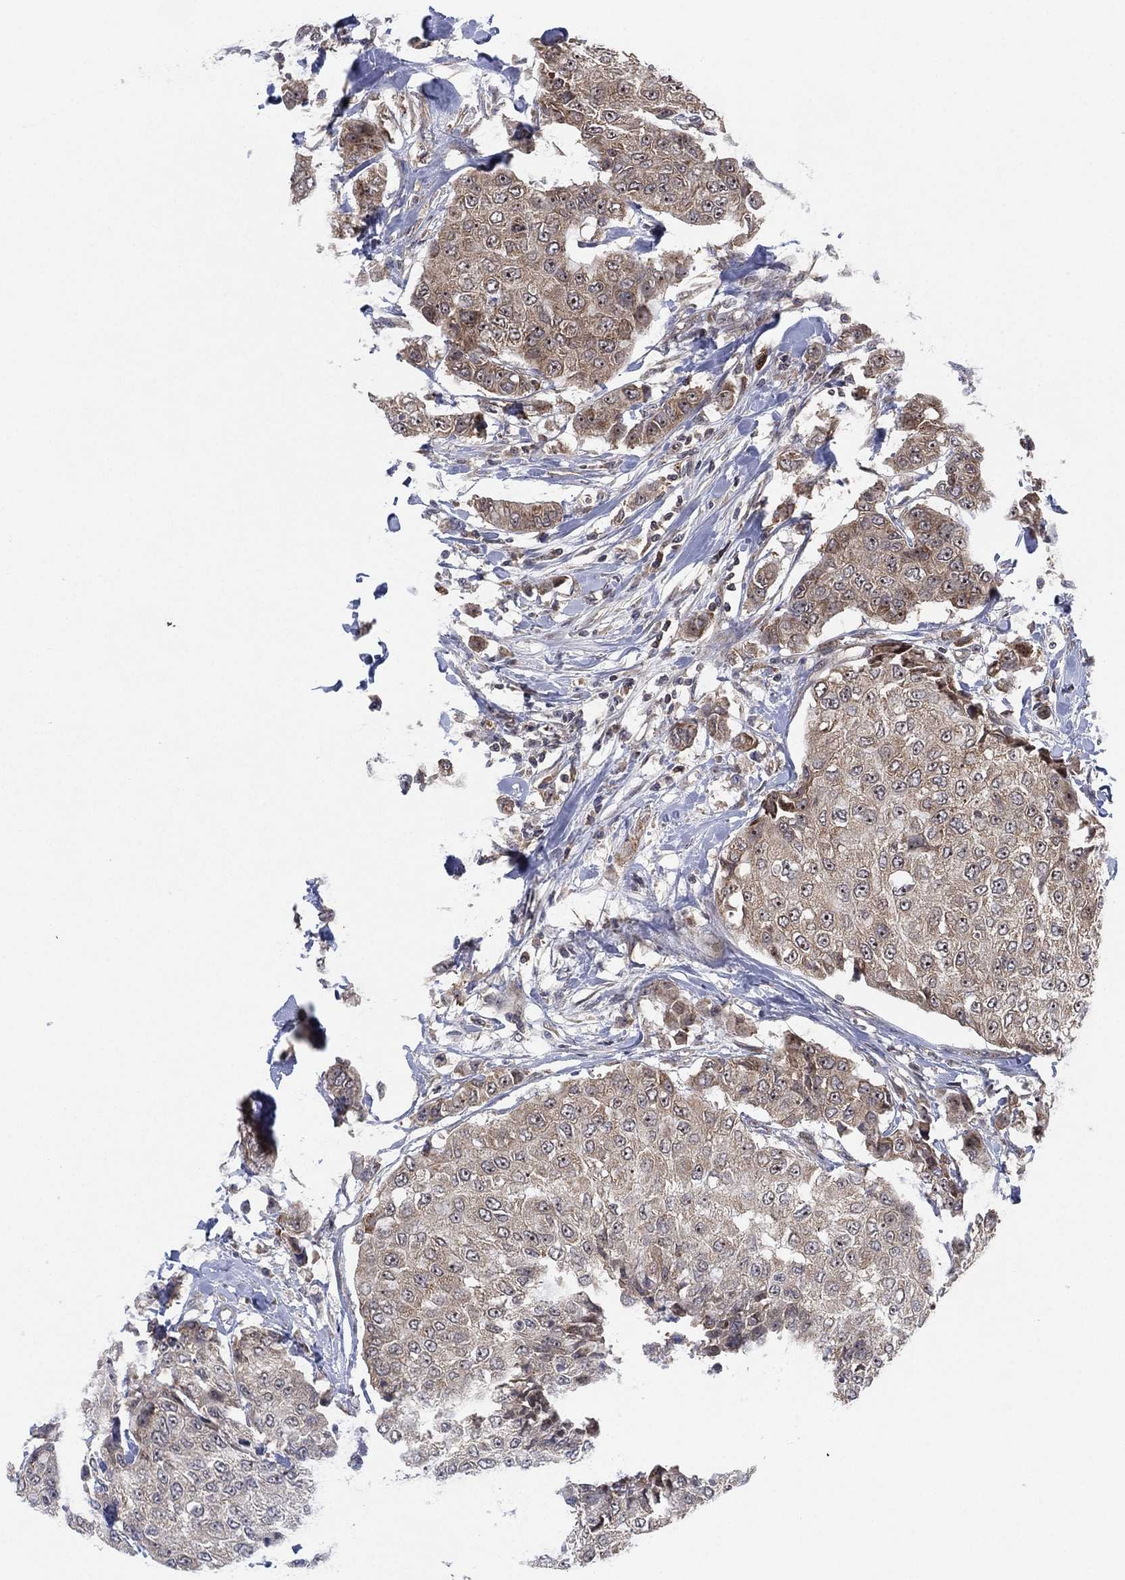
{"staining": {"intensity": "weak", "quantity": "25%-75%", "location": "nuclear"}, "tissue": "breast cancer", "cell_type": "Tumor cells", "image_type": "cancer", "snomed": [{"axis": "morphology", "description": "Duct carcinoma"}, {"axis": "topography", "description": "Breast"}], "caption": "High-magnification brightfield microscopy of breast cancer (intraductal carcinoma) stained with DAB (brown) and counterstained with hematoxylin (blue). tumor cells exhibit weak nuclear expression is seen in approximately25%-75% of cells. (brown staining indicates protein expression, while blue staining denotes nuclei).", "gene": "TMCO1", "patient": {"sex": "female", "age": 27}}